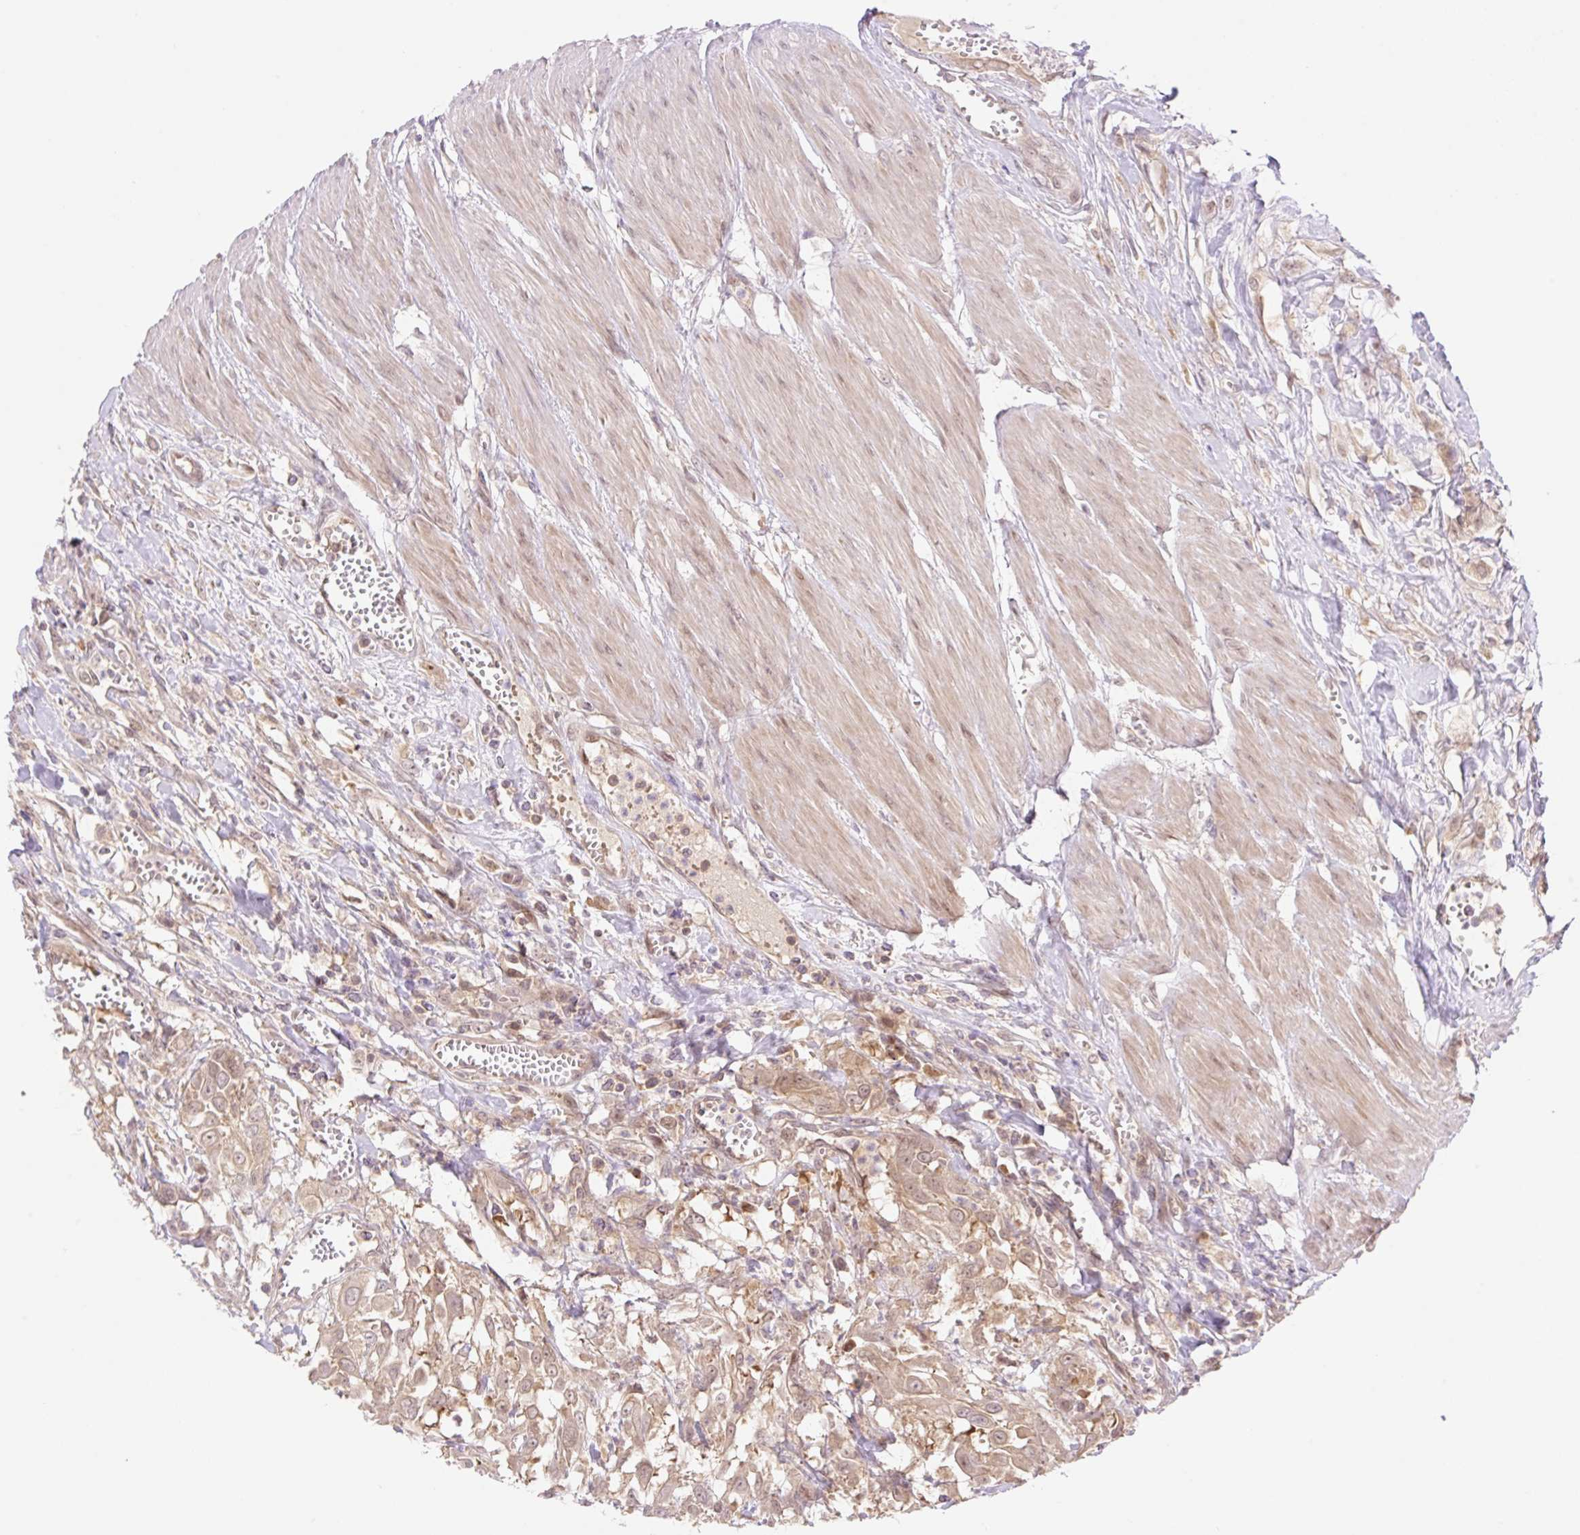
{"staining": {"intensity": "weak", "quantity": ">75%", "location": "cytoplasmic/membranous,nuclear"}, "tissue": "urothelial cancer", "cell_type": "Tumor cells", "image_type": "cancer", "snomed": [{"axis": "morphology", "description": "Urothelial carcinoma, High grade"}, {"axis": "topography", "description": "Urinary bladder"}], "caption": "DAB (3,3'-diaminobenzidine) immunohistochemical staining of high-grade urothelial carcinoma exhibits weak cytoplasmic/membranous and nuclear protein positivity in approximately >75% of tumor cells.", "gene": "VPS25", "patient": {"sex": "male", "age": 57}}